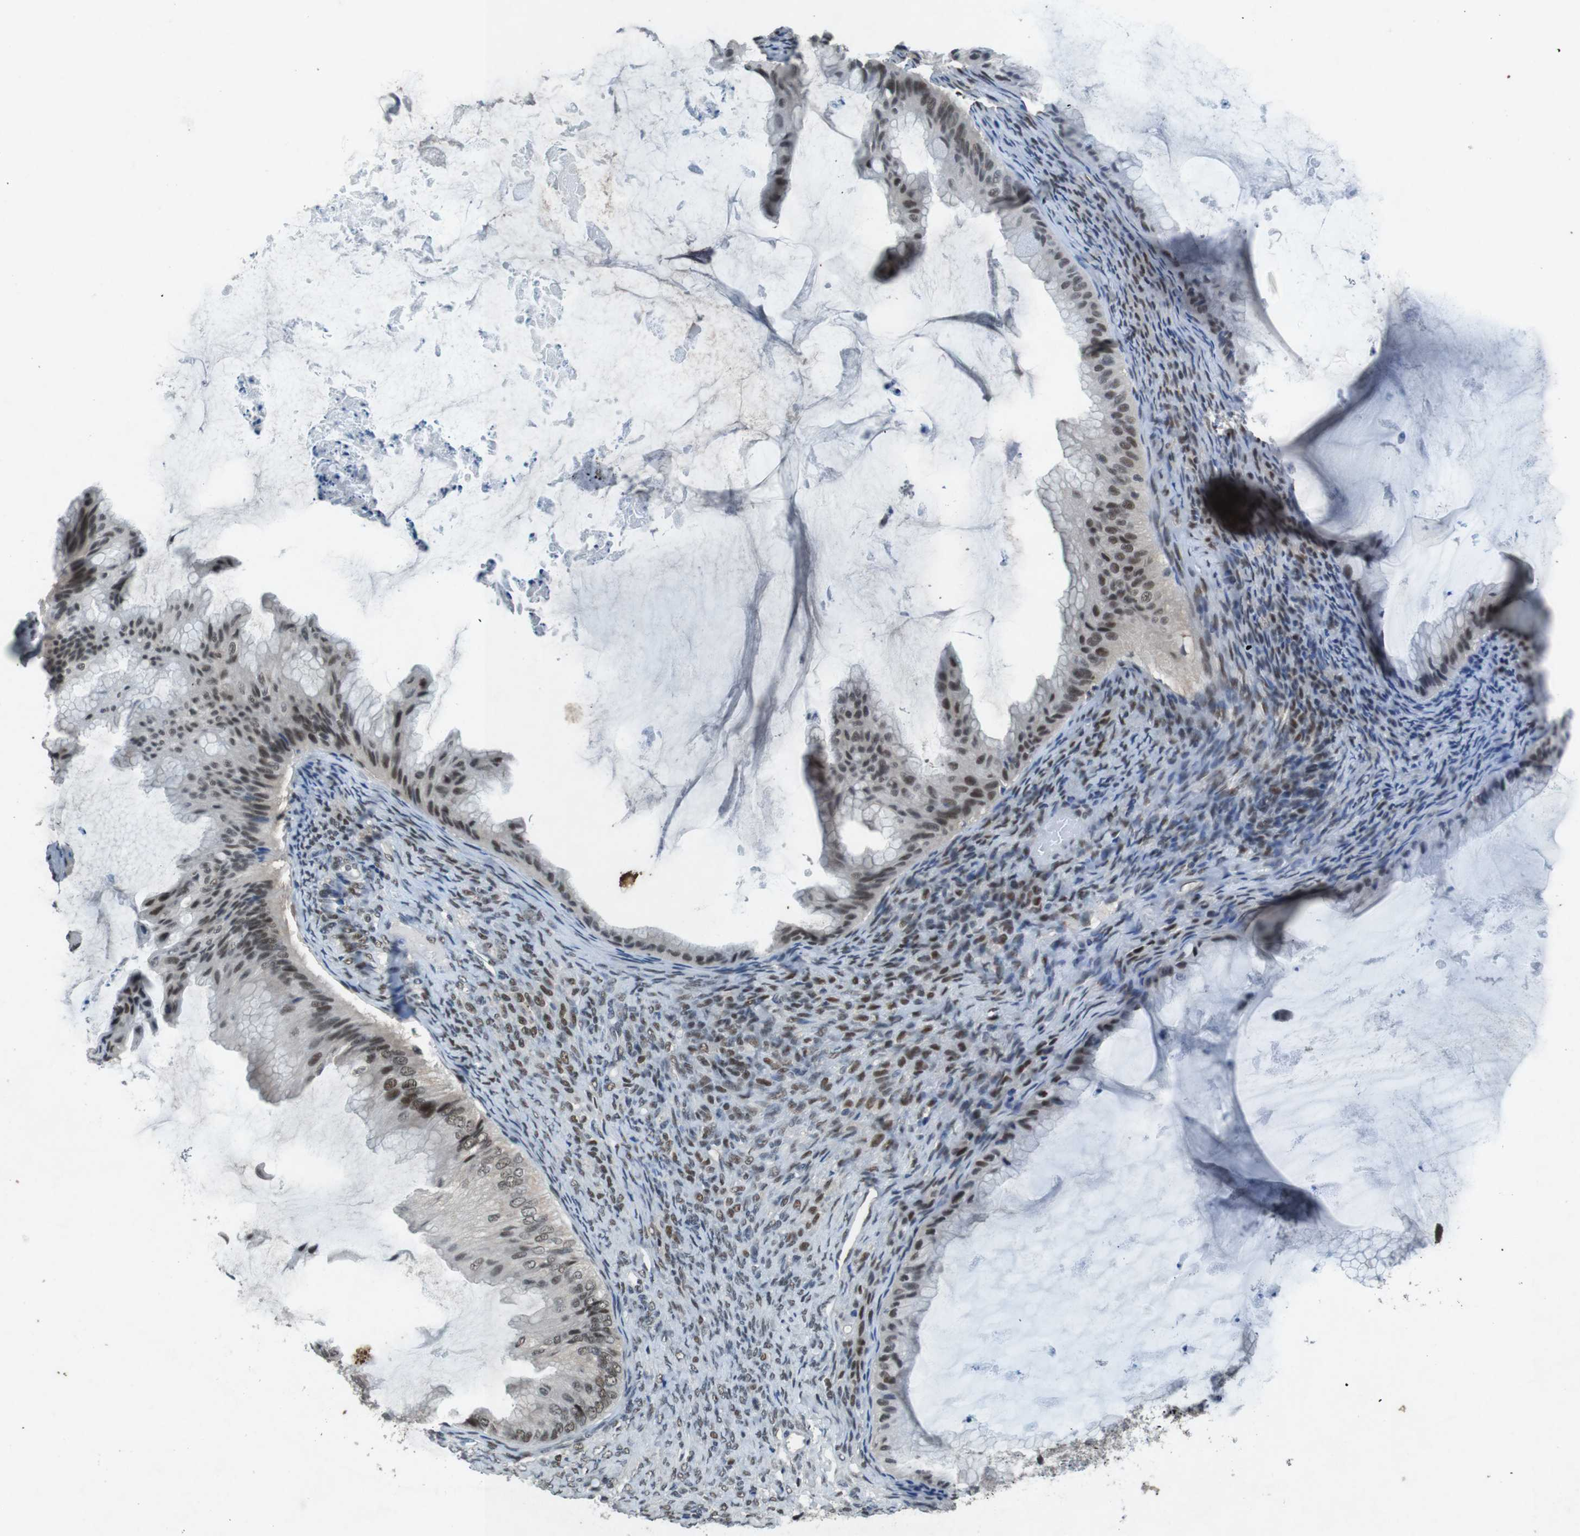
{"staining": {"intensity": "moderate", "quantity": ">75%", "location": "nuclear"}, "tissue": "ovarian cancer", "cell_type": "Tumor cells", "image_type": "cancer", "snomed": [{"axis": "morphology", "description": "Cystadenocarcinoma, mucinous, NOS"}, {"axis": "topography", "description": "Ovary"}], "caption": "Immunohistochemical staining of human ovarian cancer exhibits moderate nuclear protein expression in about >75% of tumor cells.", "gene": "USP7", "patient": {"sex": "female", "age": 61}}